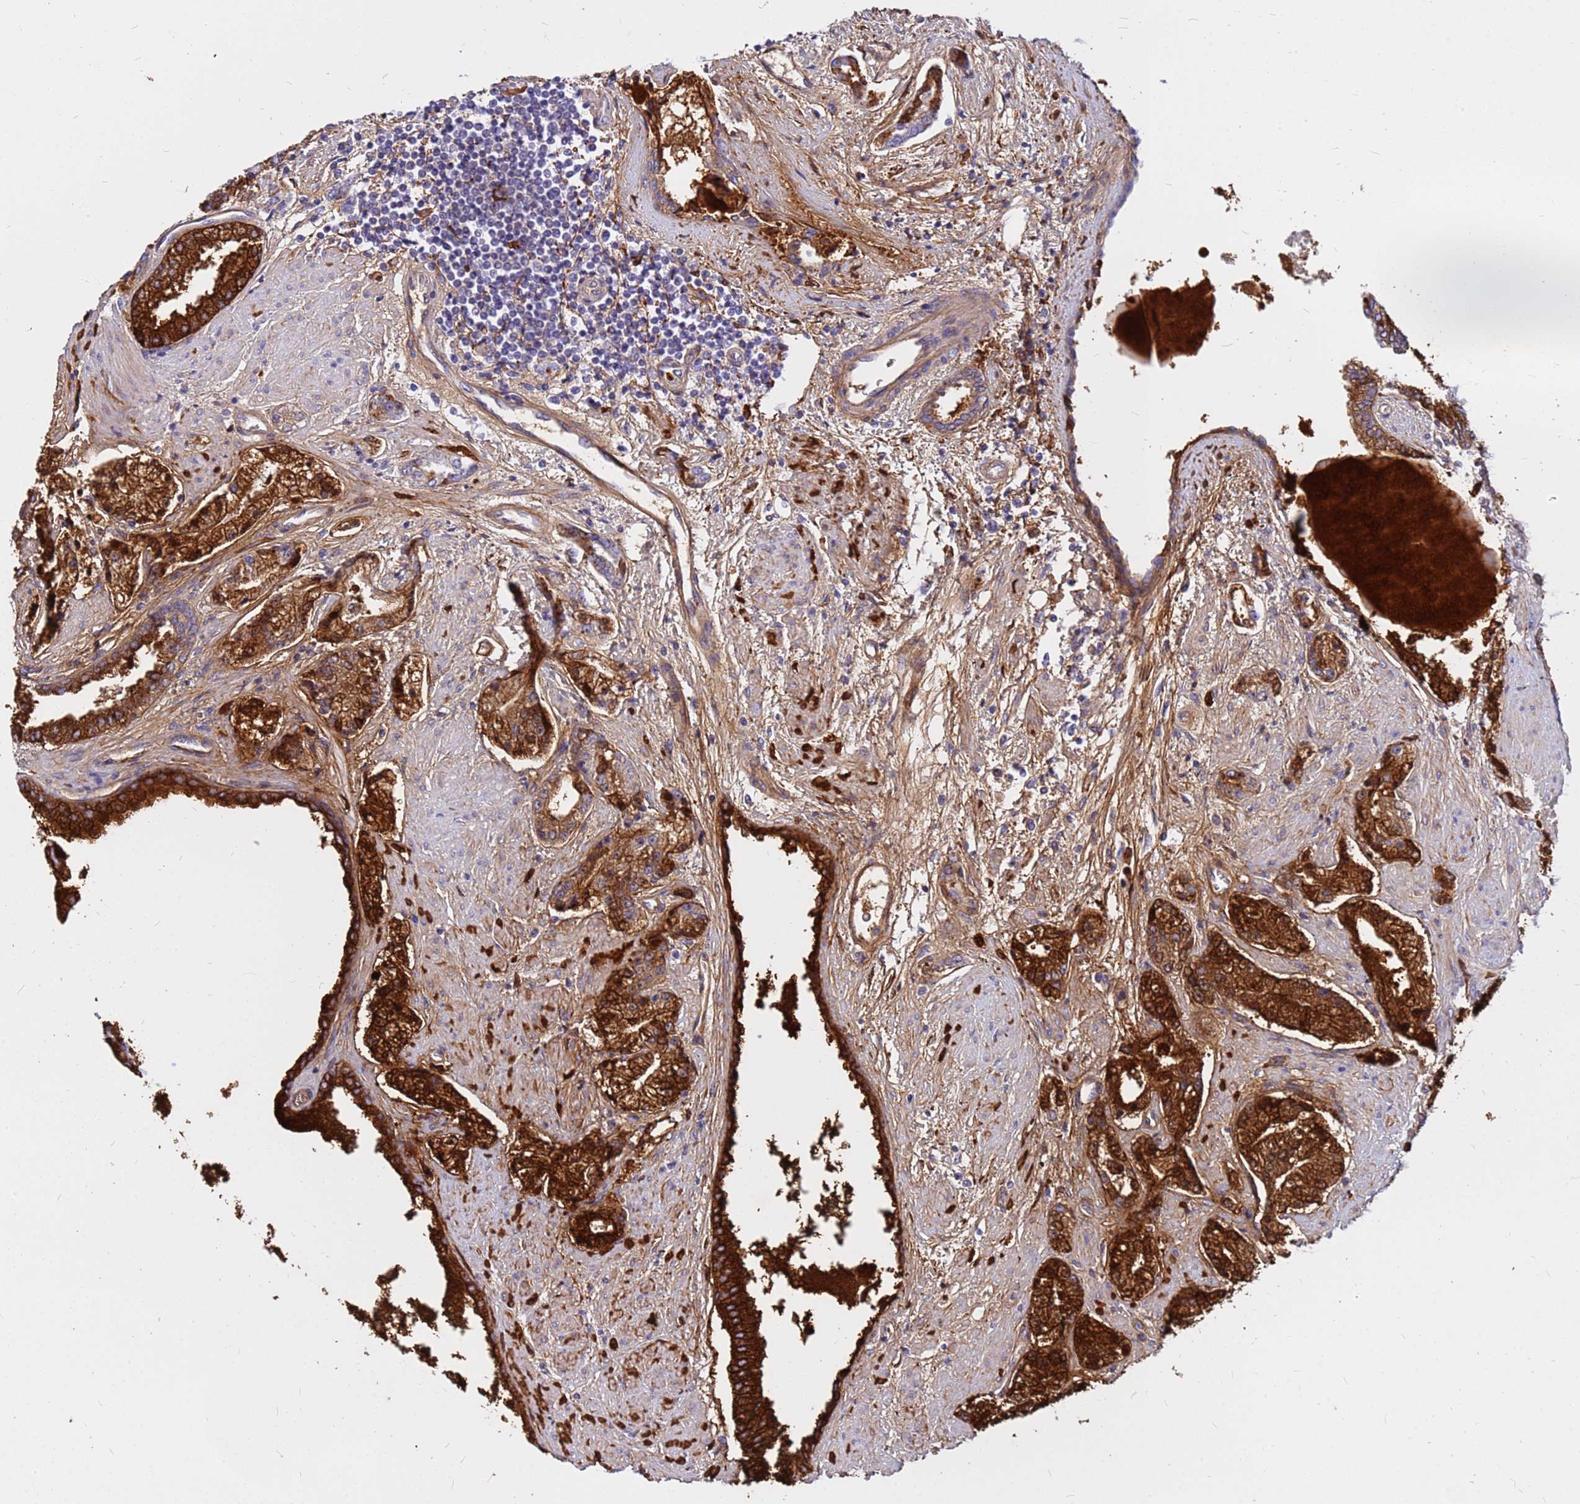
{"staining": {"intensity": "strong", "quantity": ">75%", "location": "cytoplasmic/membranous,nuclear"}, "tissue": "prostate cancer", "cell_type": "Tumor cells", "image_type": "cancer", "snomed": [{"axis": "morphology", "description": "Adenocarcinoma, High grade"}, {"axis": "topography", "description": "Prostate"}], "caption": "Prostate cancer stained with a protein marker exhibits strong staining in tumor cells.", "gene": "DMRTC2", "patient": {"sex": "male", "age": 67}}